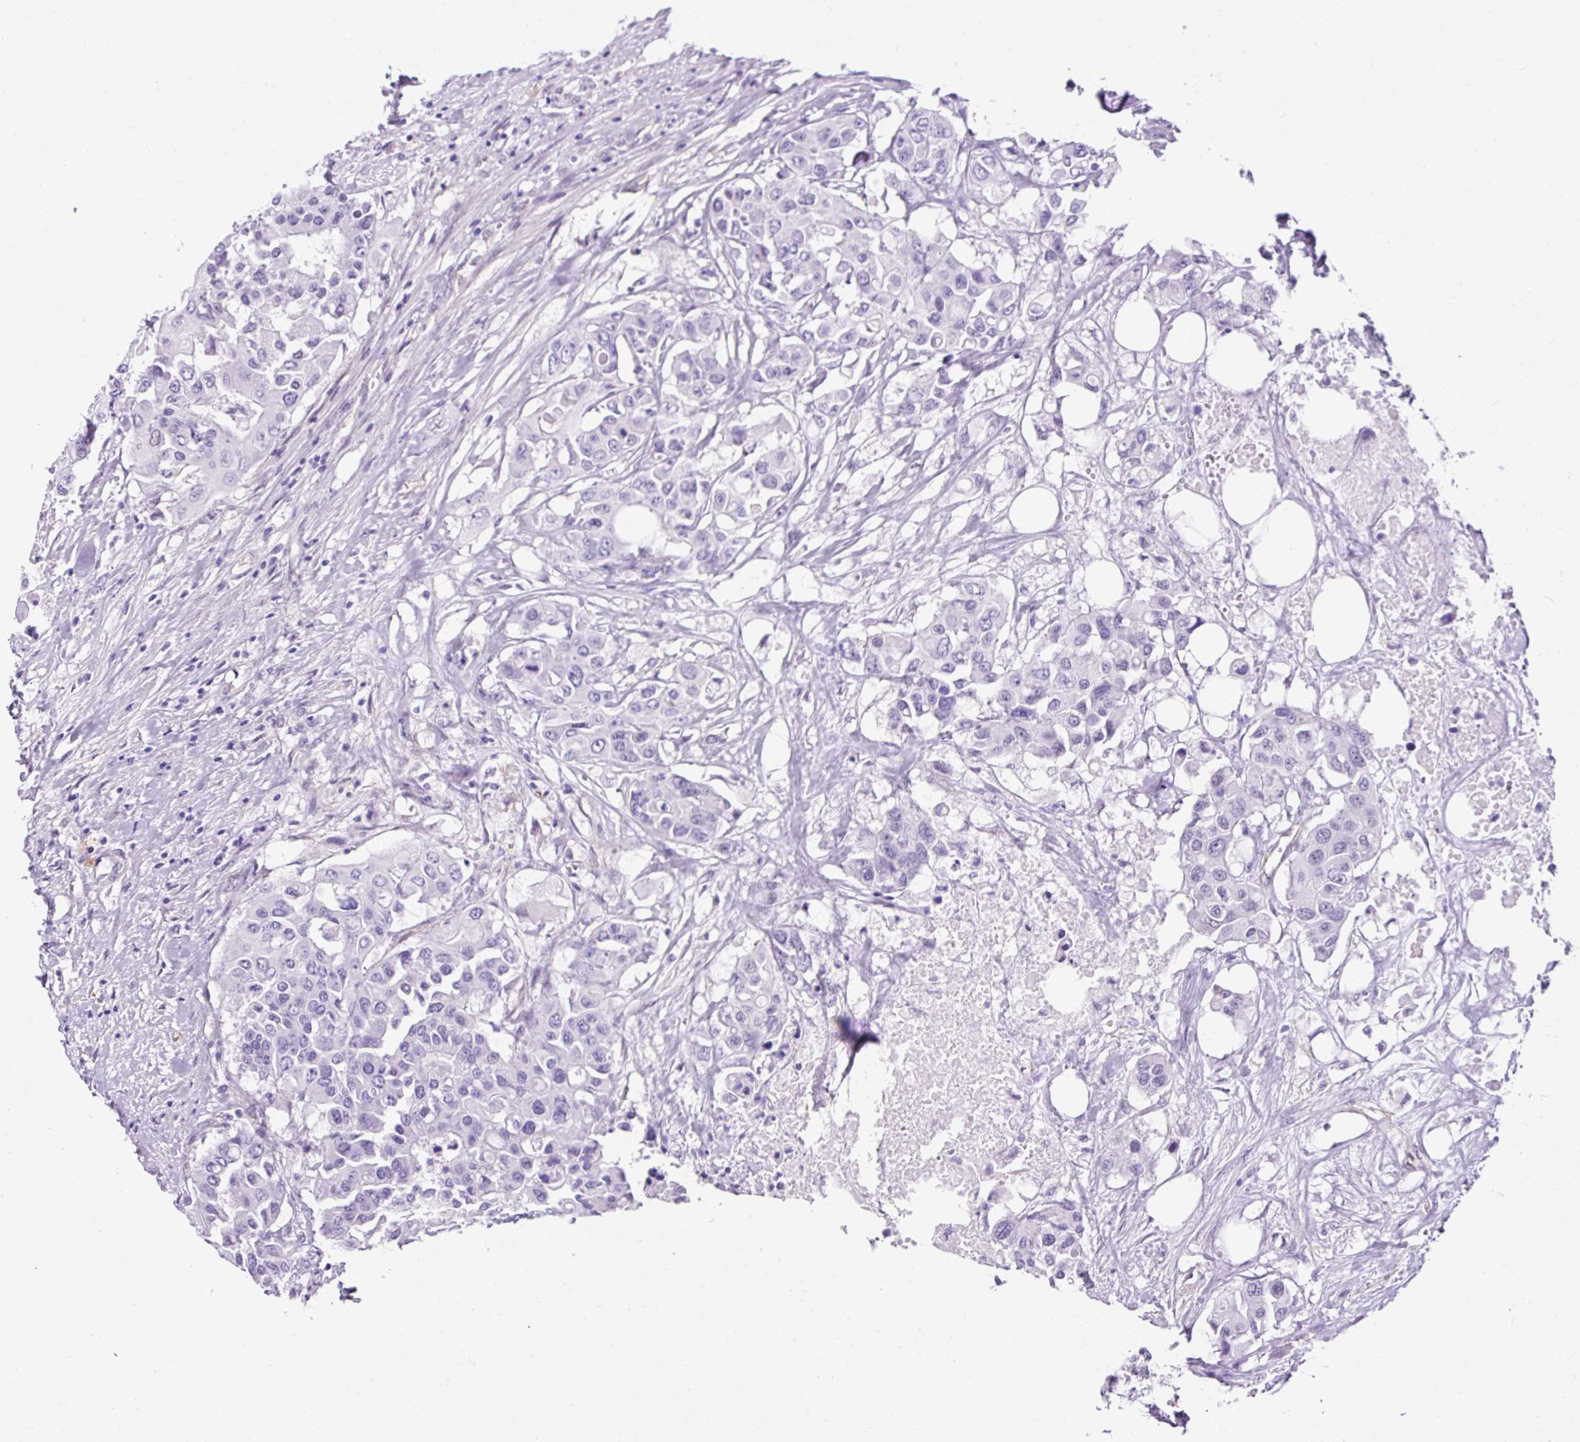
{"staining": {"intensity": "negative", "quantity": "none", "location": "none"}, "tissue": "colorectal cancer", "cell_type": "Tumor cells", "image_type": "cancer", "snomed": [{"axis": "morphology", "description": "Adenocarcinoma, NOS"}, {"axis": "topography", "description": "Colon"}], "caption": "Tumor cells show no significant staining in adenocarcinoma (colorectal).", "gene": "KRT12", "patient": {"sex": "male", "age": 77}}